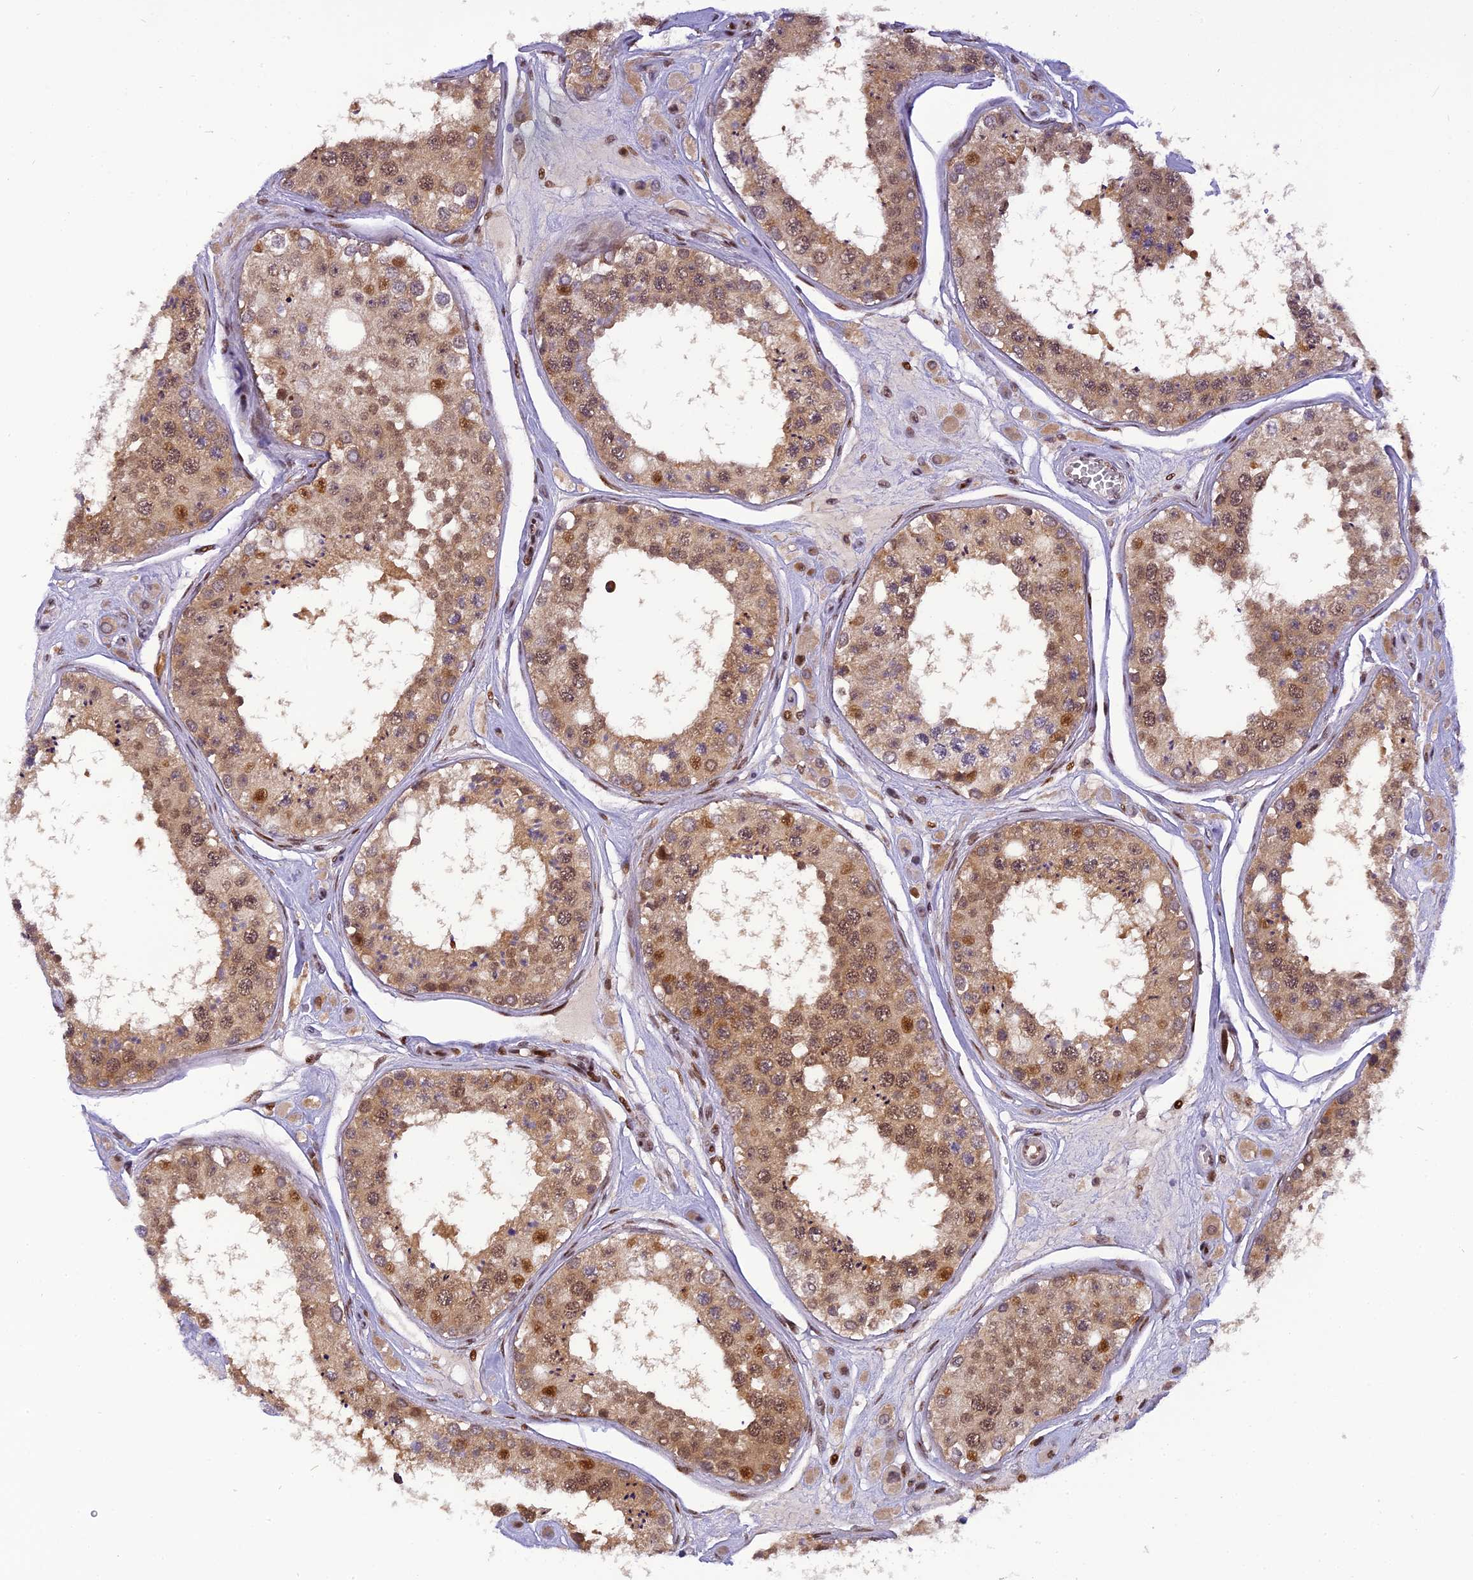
{"staining": {"intensity": "moderate", "quantity": ">75%", "location": "cytoplasmic/membranous,nuclear"}, "tissue": "testis", "cell_type": "Cells in seminiferous ducts", "image_type": "normal", "snomed": [{"axis": "morphology", "description": "Normal tissue, NOS"}, {"axis": "topography", "description": "Testis"}], "caption": "About >75% of cells in seminiferous ducts in unremarkable testis display moderate cytoplasmic/membranous,nuclear protein expression as visualized by brown immunohistochemical staining.", "gene": "RABGGTA", "patient": {"sex": "male", "age": 25}}